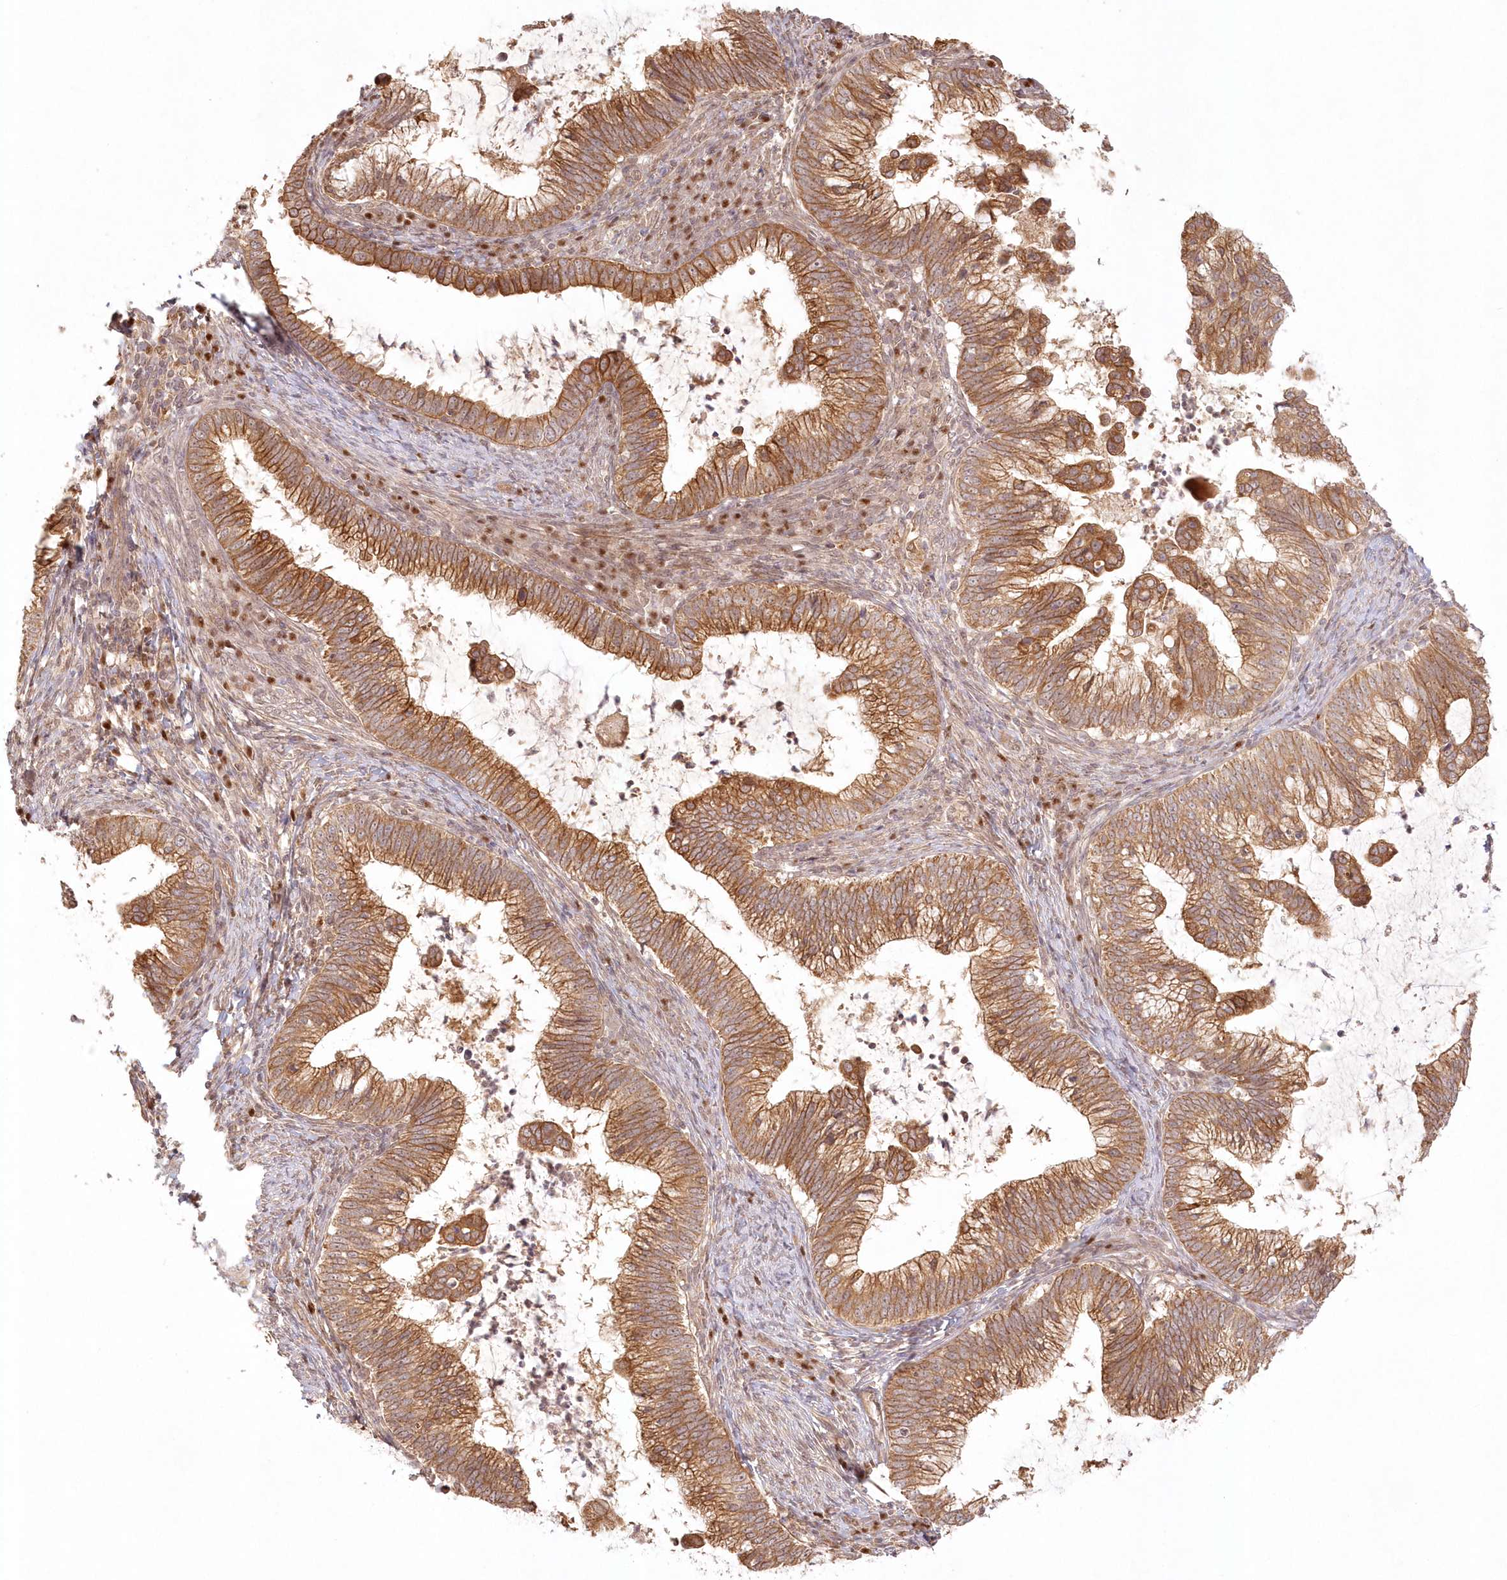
{"staining": {"intensity": "moderate", "quantity": ">75%", "location": "cytoplasmic/membranous"}, "tissue": "cervical cancer", "cell_type": "Tumor cells", "image_type": "cancer", "snomed": [{"axis": "morphology", "description": "Adenocarcinoma, NOS"}, {"axis": "topography", "description": "Cervix"}], "caption": "The immunohistochemical stain labels moderate cytoplasmic/membranous expression in tumor cells of cervical cancer tissue.", "gene": "KIAA0232", "patient": {"sex": "female", "age": 36}}